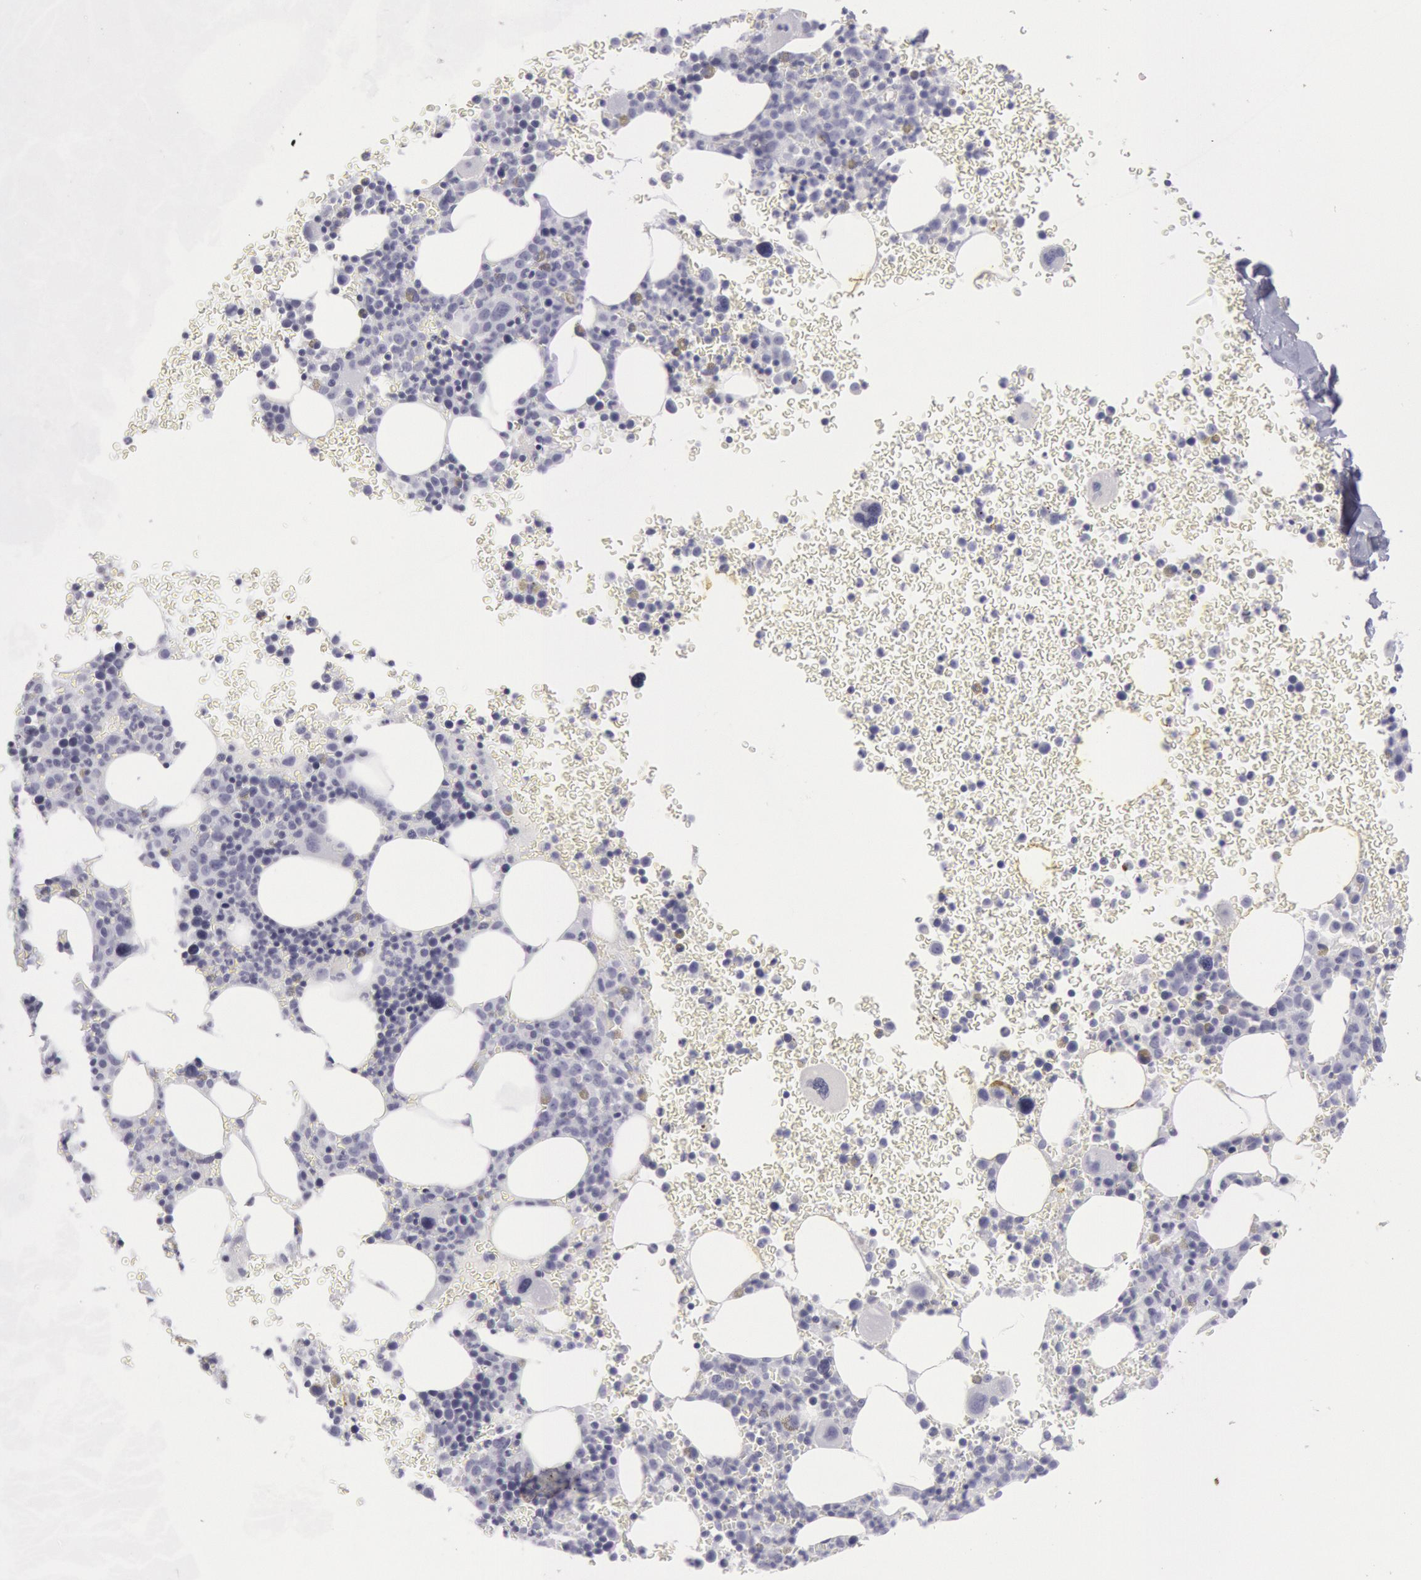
{"staining": {"intensity": "negative", "quantity": "none", "location": "none"}, "tissue": "bone marrow", "cell_type": "Hematopoietic cells", "image_type": "normal", "snomed": [{"axis": "morphology", "description": "Normal tissue, NOS"}, {"axis": "topography", "description": "Bone marrow"}], "caption": "Bone marrow stained for a protein using immunohistochemistry (IHC) exhibits no expression hematopoietic cells.", "gene": "CDH13", "patient": {"sex": "male", "age": 69}}